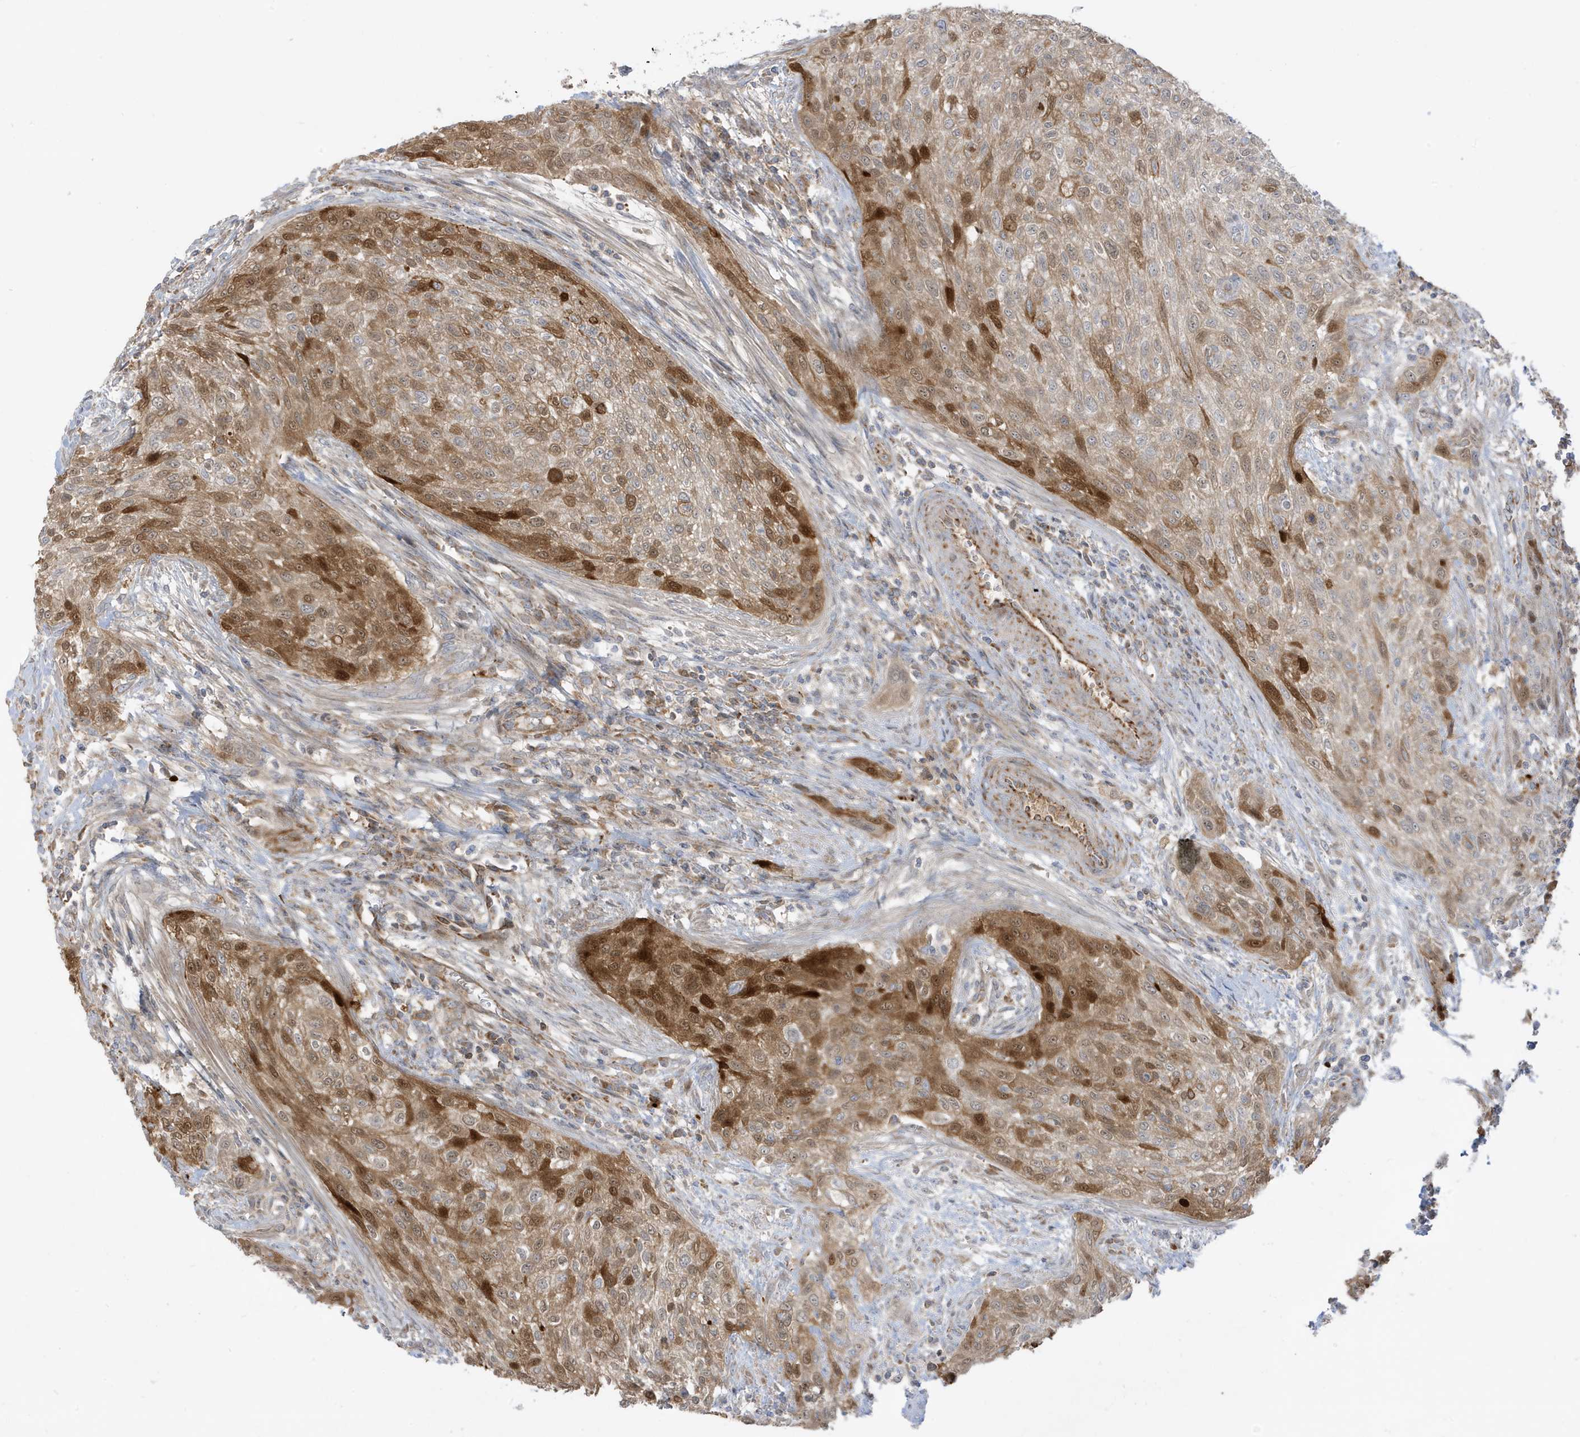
{"staining": {"intensity": "moderate", "quantity": ">75%", "location": "cytoplasmic/membranous"}, "tissue": "urothelial cancer", "cell_type": "Tumor cells", "image_type": "cancer", "snomed": [{"axis": "morphology", "description": "Urothelial carcinoma, High grade"}, {"axis": "topography", "description": "Urinary bladder"}], "caption": "This histopathology image reveals high-grade urothelial carcinoma stained with IHC to label a protein in brown. The cytoplasmic/membranous of tumor cells show moderate positivity for the protein. Nuclei are counter-stained blue.", "gene": "IFT57", "patient": {"sex": "male", "age": 35}}